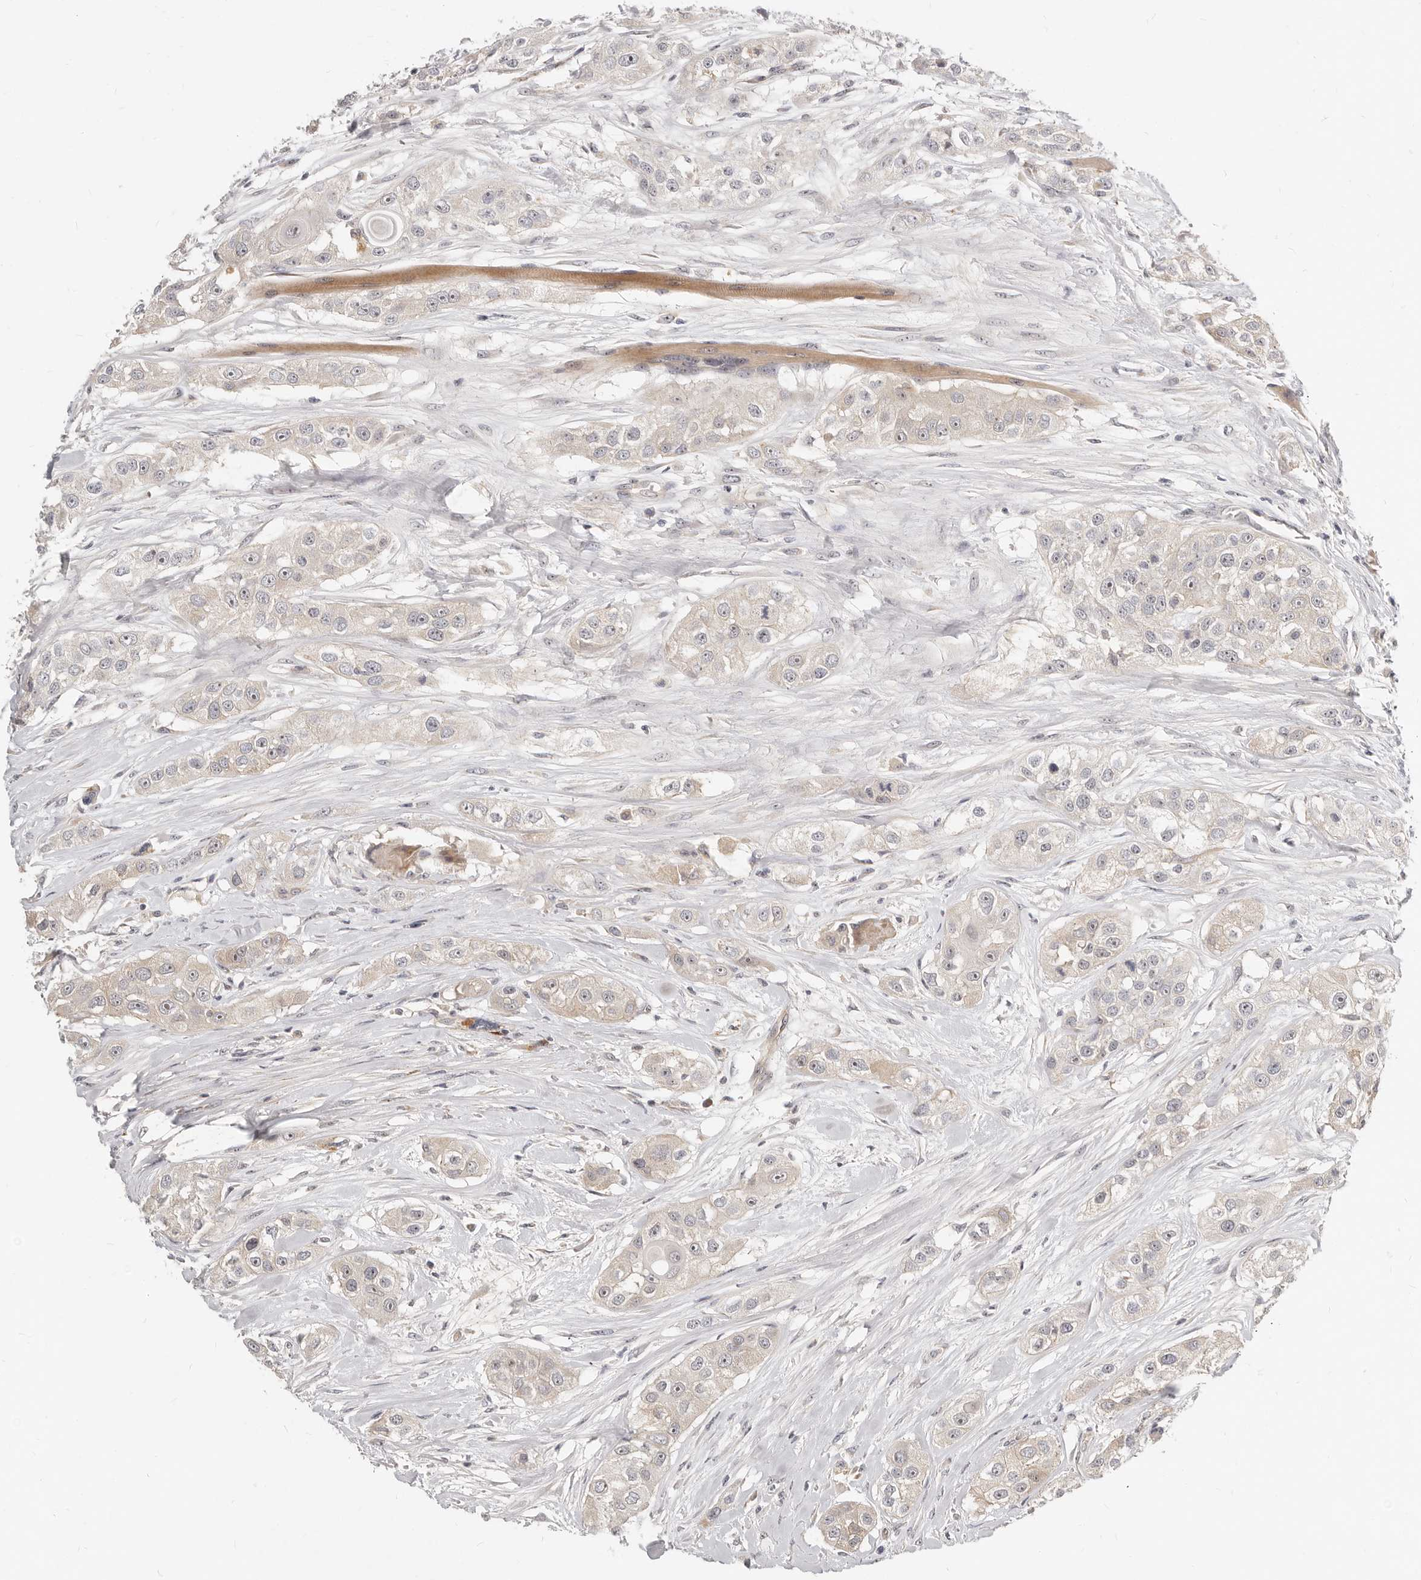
{"staining": {"intensity": "negative", "quantity": "none", "location": "none"}, "tissue": "head and neck cancer", "cell_type": "Tumor cells", "image_type": "cancer", "snomed": [{"axis": "morphology", "description": "Normal tissue, NOS"}, {"axis": "morphology", "description": "Squamous cell carcinoma, NOS"}, {"axis": "topography", "description": "Skeletal muscle"}, {"axis": "topography", "description": "Head-Neck"}], "caption": "IHC histopathology image of neoplastic tissue: human head and neck squamous cell carcinoma stained with DAB (3,3'-diaminobenzidine) demonstrates no significant protein expression in tumor cells.", "gene": "MICALL2", "patient": {"sex": "male", "age": 51}}